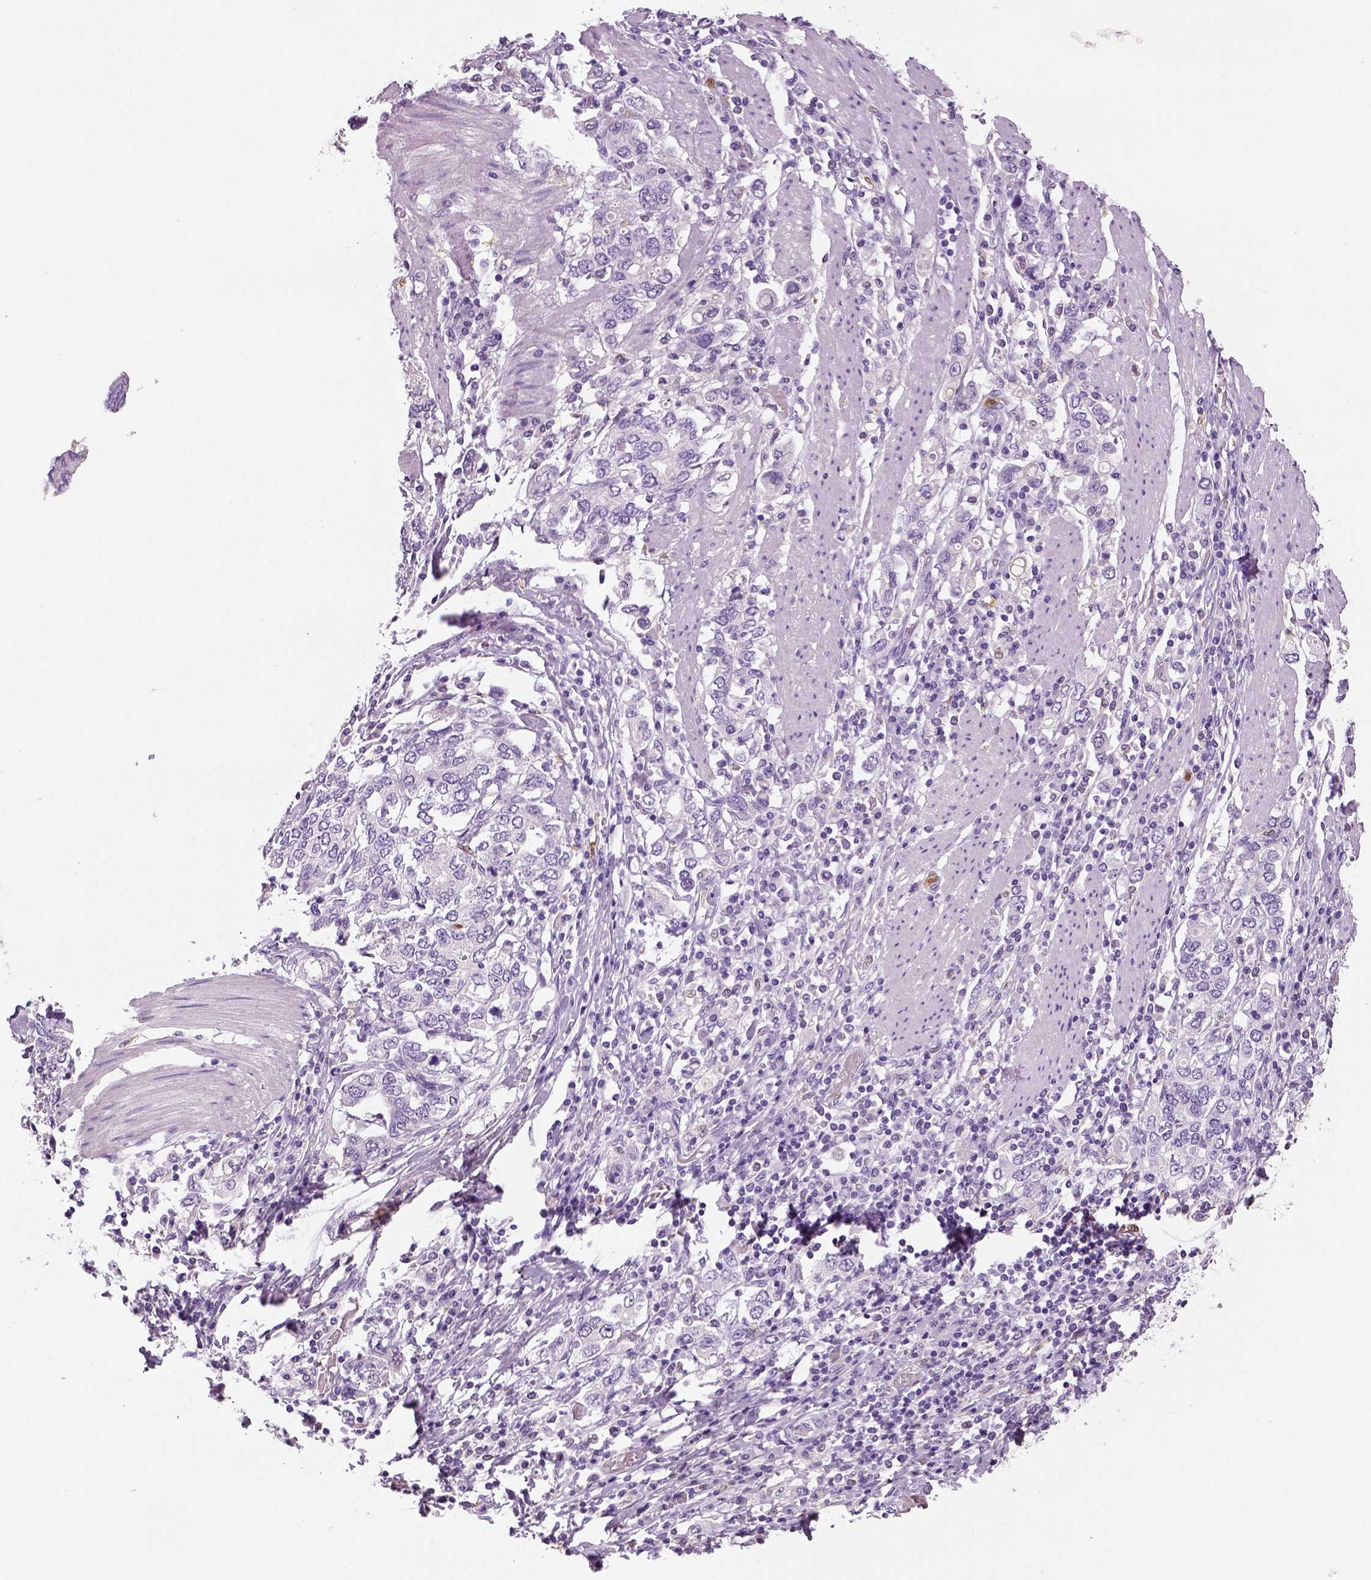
{"staining": {"intensity": "negative", "quantity": "none", "location": "none"}, "tissue": "stomach cancer", "cell_type": "Tumor cells", "image_type": "cancer", "snomed": [{"axis": "morphology", "description": "Adenocarcinoma, NOS"}, {"axis": "topography", "description": "Stomach, upper"}, {"axis": "topography", "description": "Stomach"}], "caption": "Immunohistochemical staining of human adenocarcinoma (stomach) exhibits no significant expression in tumor cells. (DAB (3,3'-diaminobenzidine) IHC, high magnification).", "gene": "NECAB2", "patient": {"sex": "male", "age": 62}}